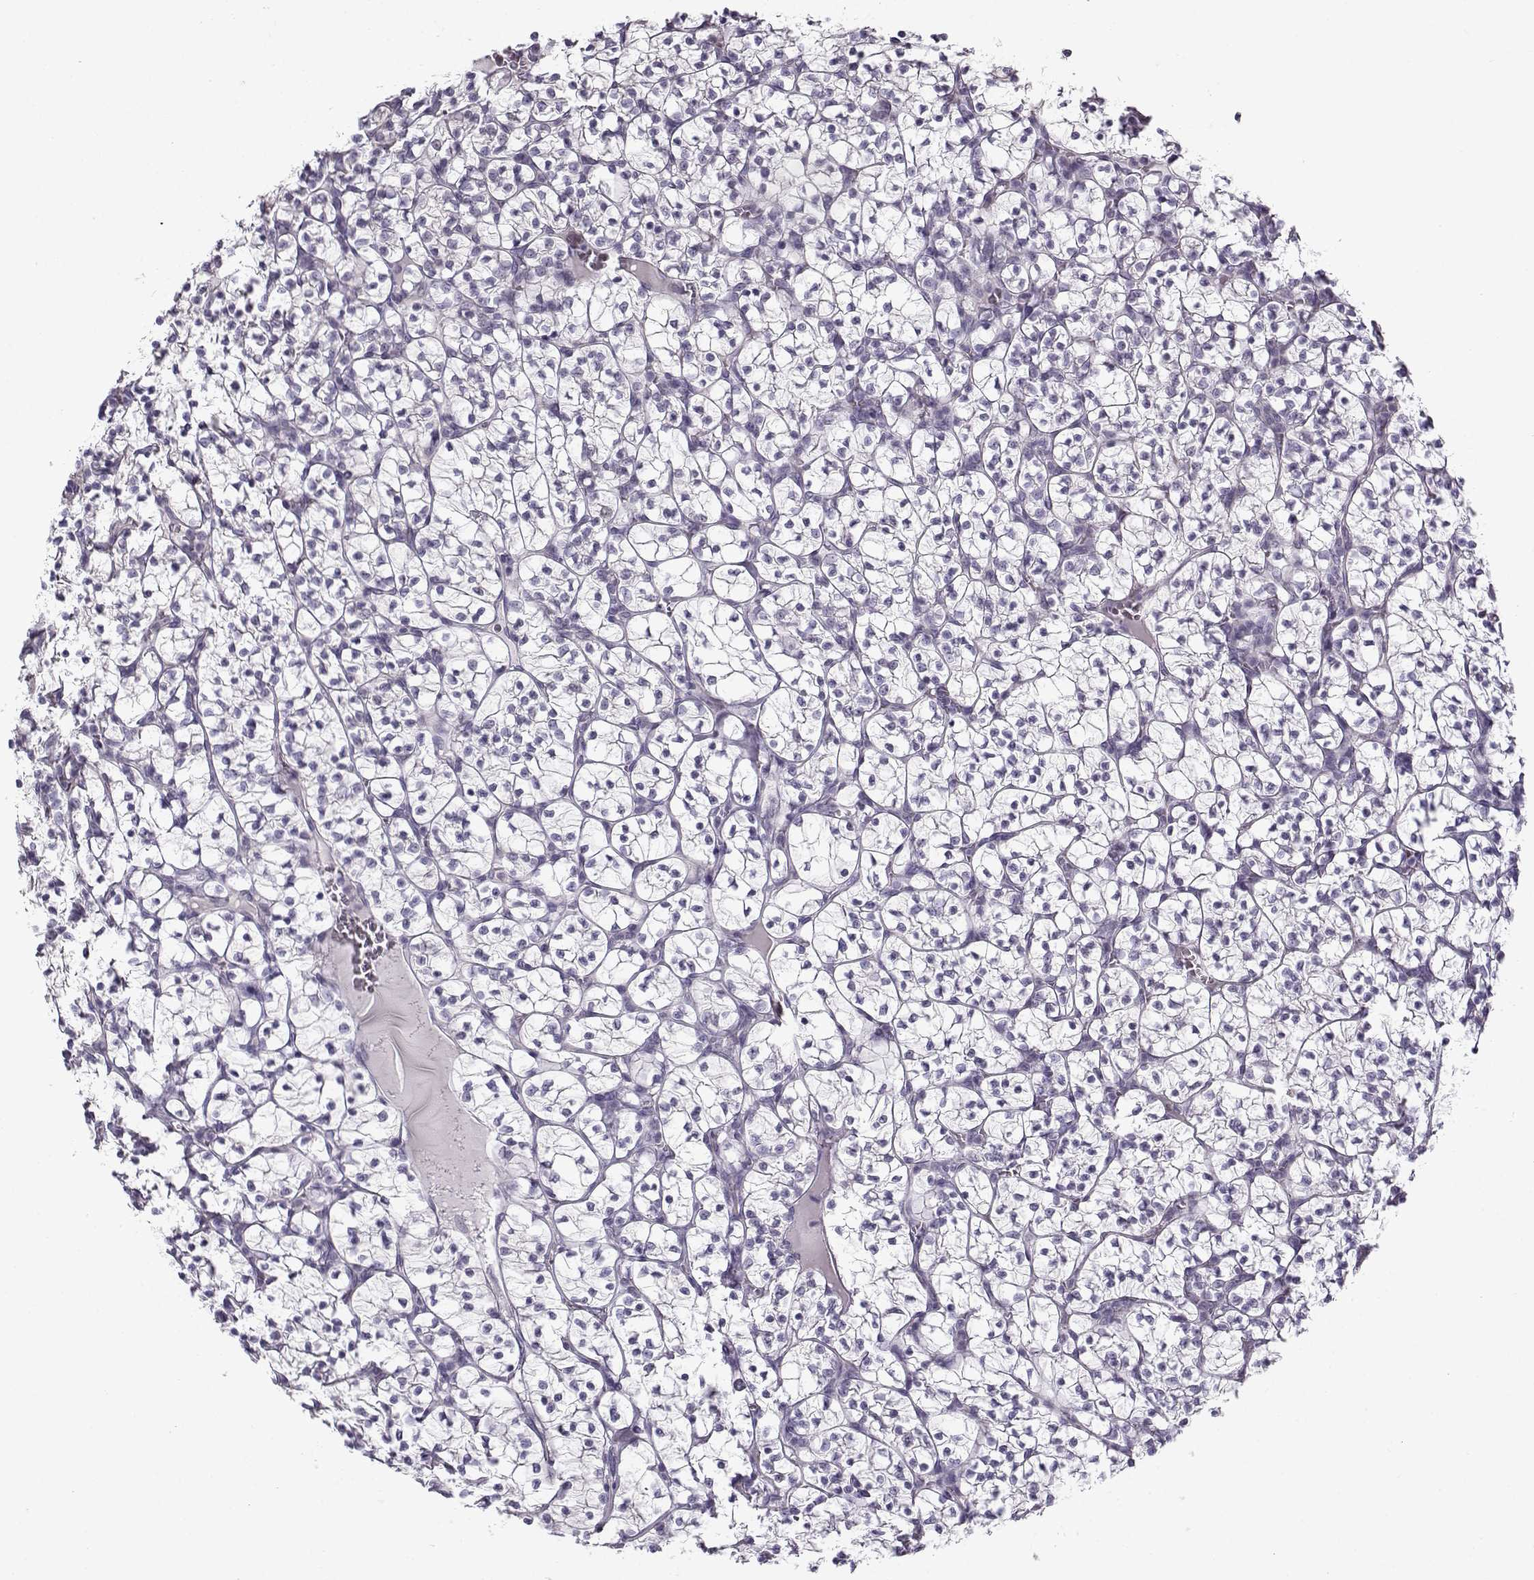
{"staining": {"intensity": "negative", "quantity": "none", "location": "none"}, "tissue": "renal cancer", "cell_type": "Tumor cells", "image_type": "cancer", "snomed": [{"axis": "morphology", "description": "Adenocarcinoma, NOS"}, {"axis": "topography", "description": "Kidney"}], "caption": "A histopathology image of renal cancer stained for a protein exhibits no brown staining in tumor cells.", "gene": "TEX55", "patient": {"sex": "female", "age": 89}}